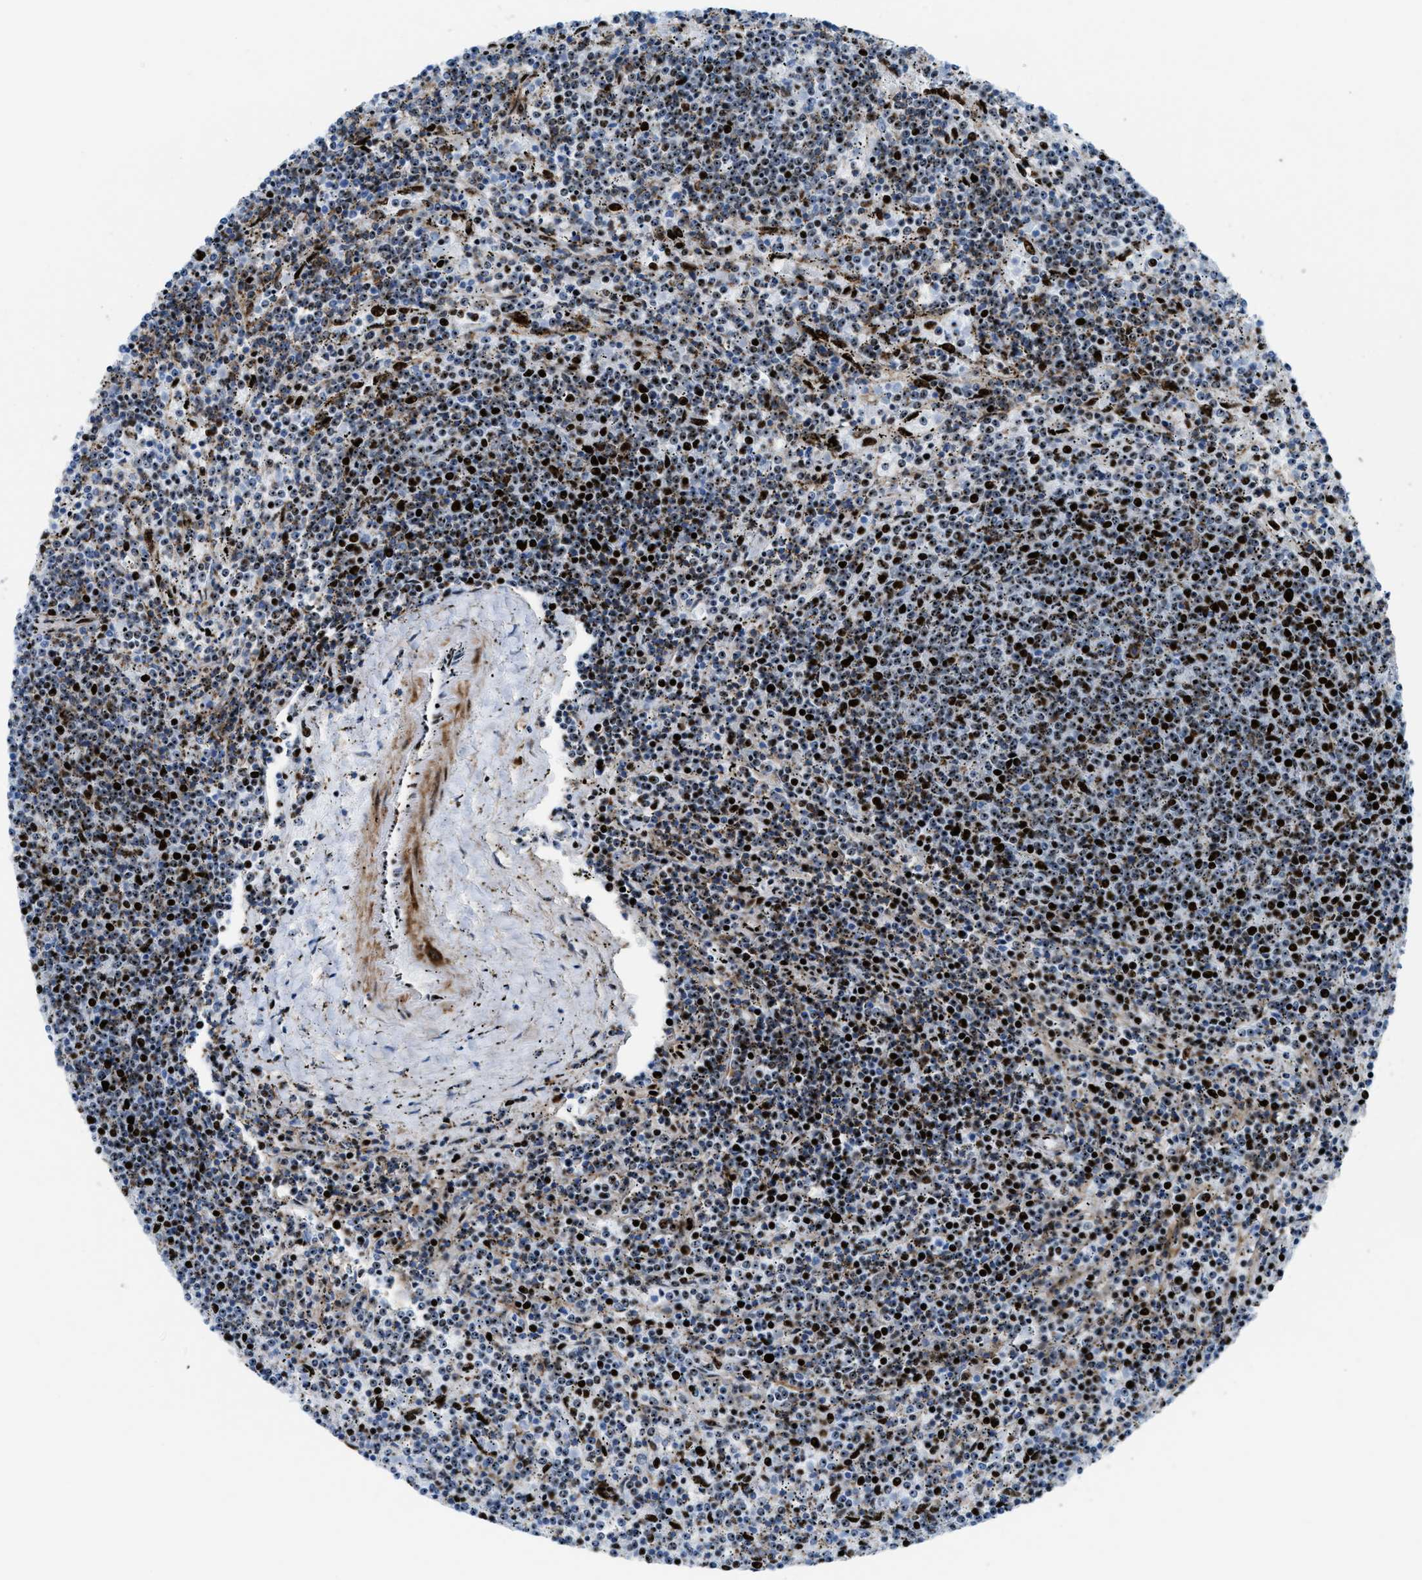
{"staining": {"intensity": "strong", "quantity": "25%-75%", "location": "nuclear"}, "tissue": "lymphoma", "cell_type": "Tumor cells", "image_type": "cancer", "snomed": [{"axis": "morphology", "description": "Malignant lymphoma, non-Hodgkin's type, Low grade"}, {"axis": "topography", "description": "Spleen"}], "caption": "Low-grade malignant lymphoma, non-Hodgkin's type stained with a protein marker shows strong staining in tumor cells.", "gene": "NONO", "patient": {"sex": "female", "age": 50}}